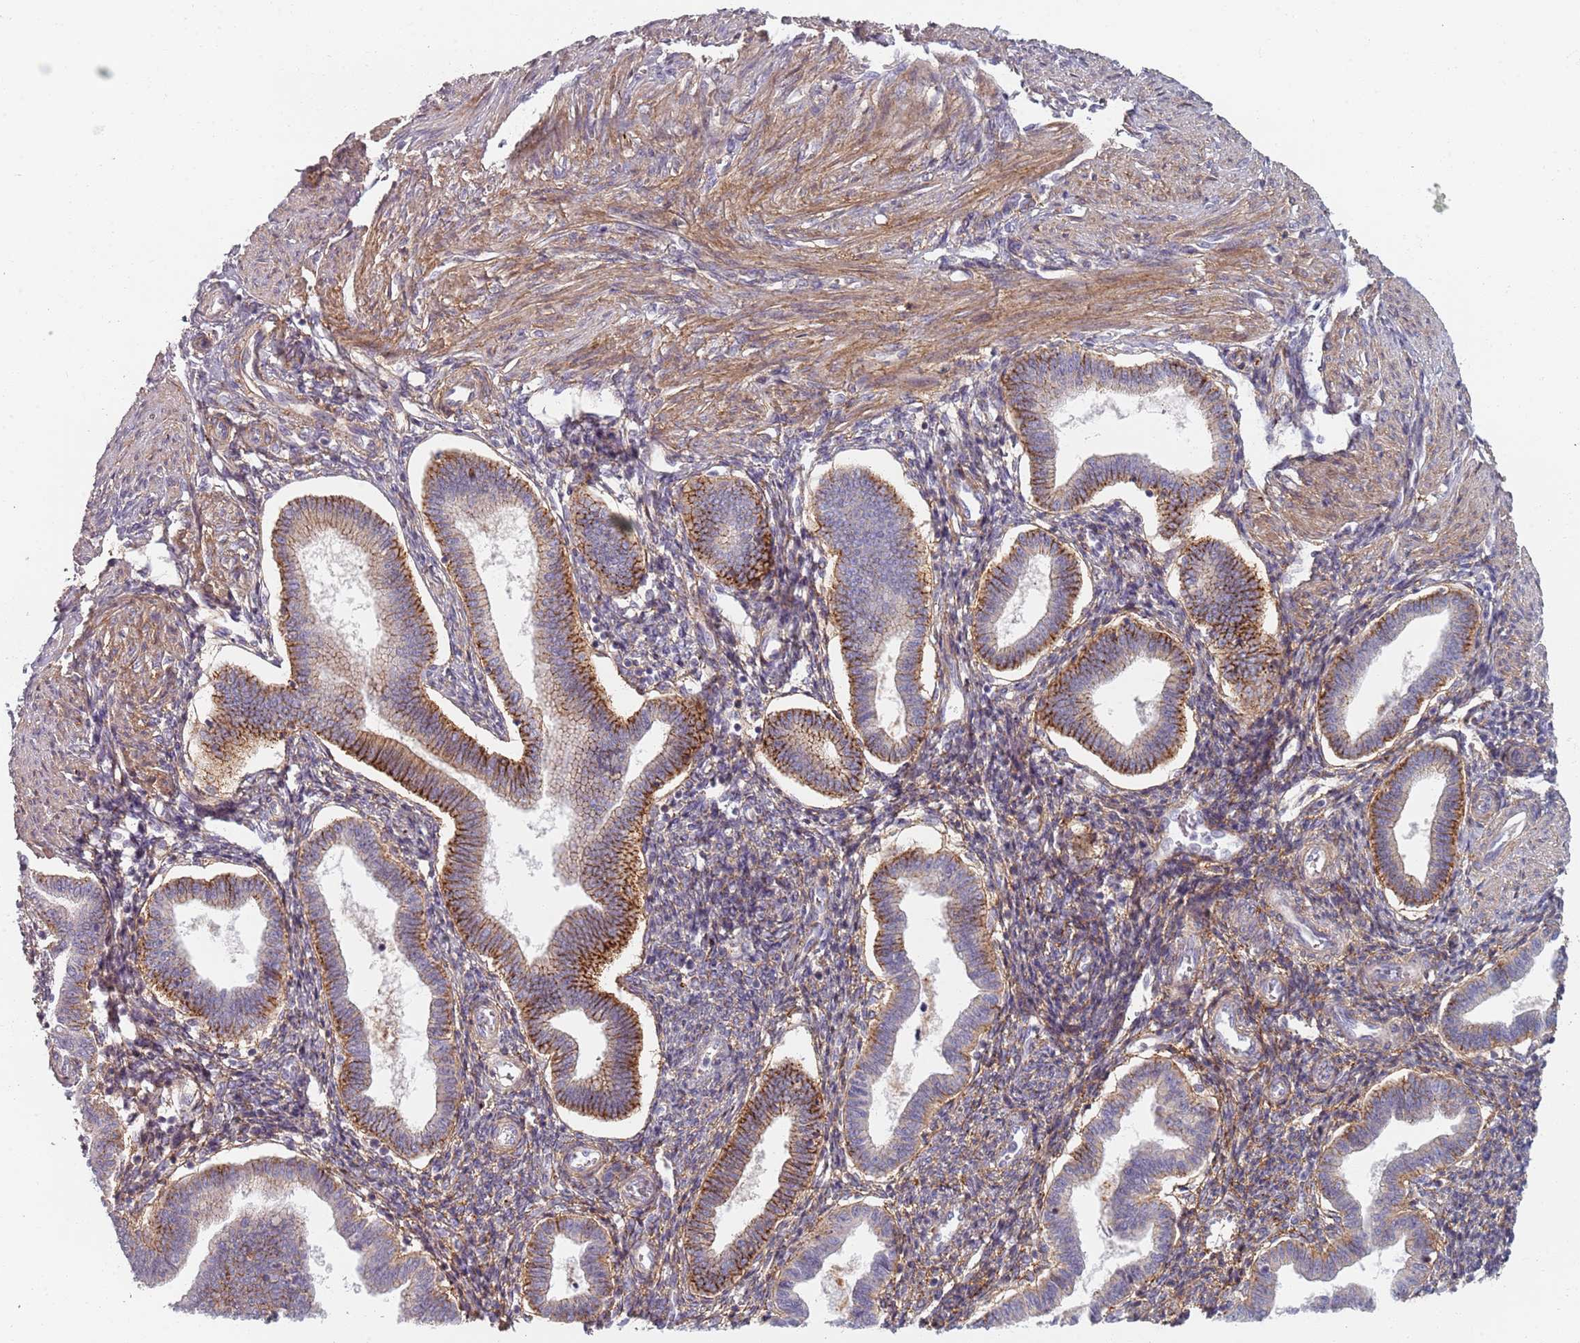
{"staining": {"intensity": "negative", "quantity": "none", "location": "none"}, "tissue": "endometrium", "cell_type": "Cells in endometrial stroma", "image_type": "normal", "snomed": [{"axis": "morphology", "description": "Normal tissue, NOS"}, {"axis": "topography", "description": "Endometrium"}], "caption": "There is no significant expression in cells in endometrial stroma of endometrium. (Stains: DAB (3,3'-diaminobenzidine) immunohistochemistry with hematoxylin counter stain, Microscopy: brightfield microscopy at high magnification).", "gene": "SYNGR3", "patient": {"sex": "female", "age": 24}}